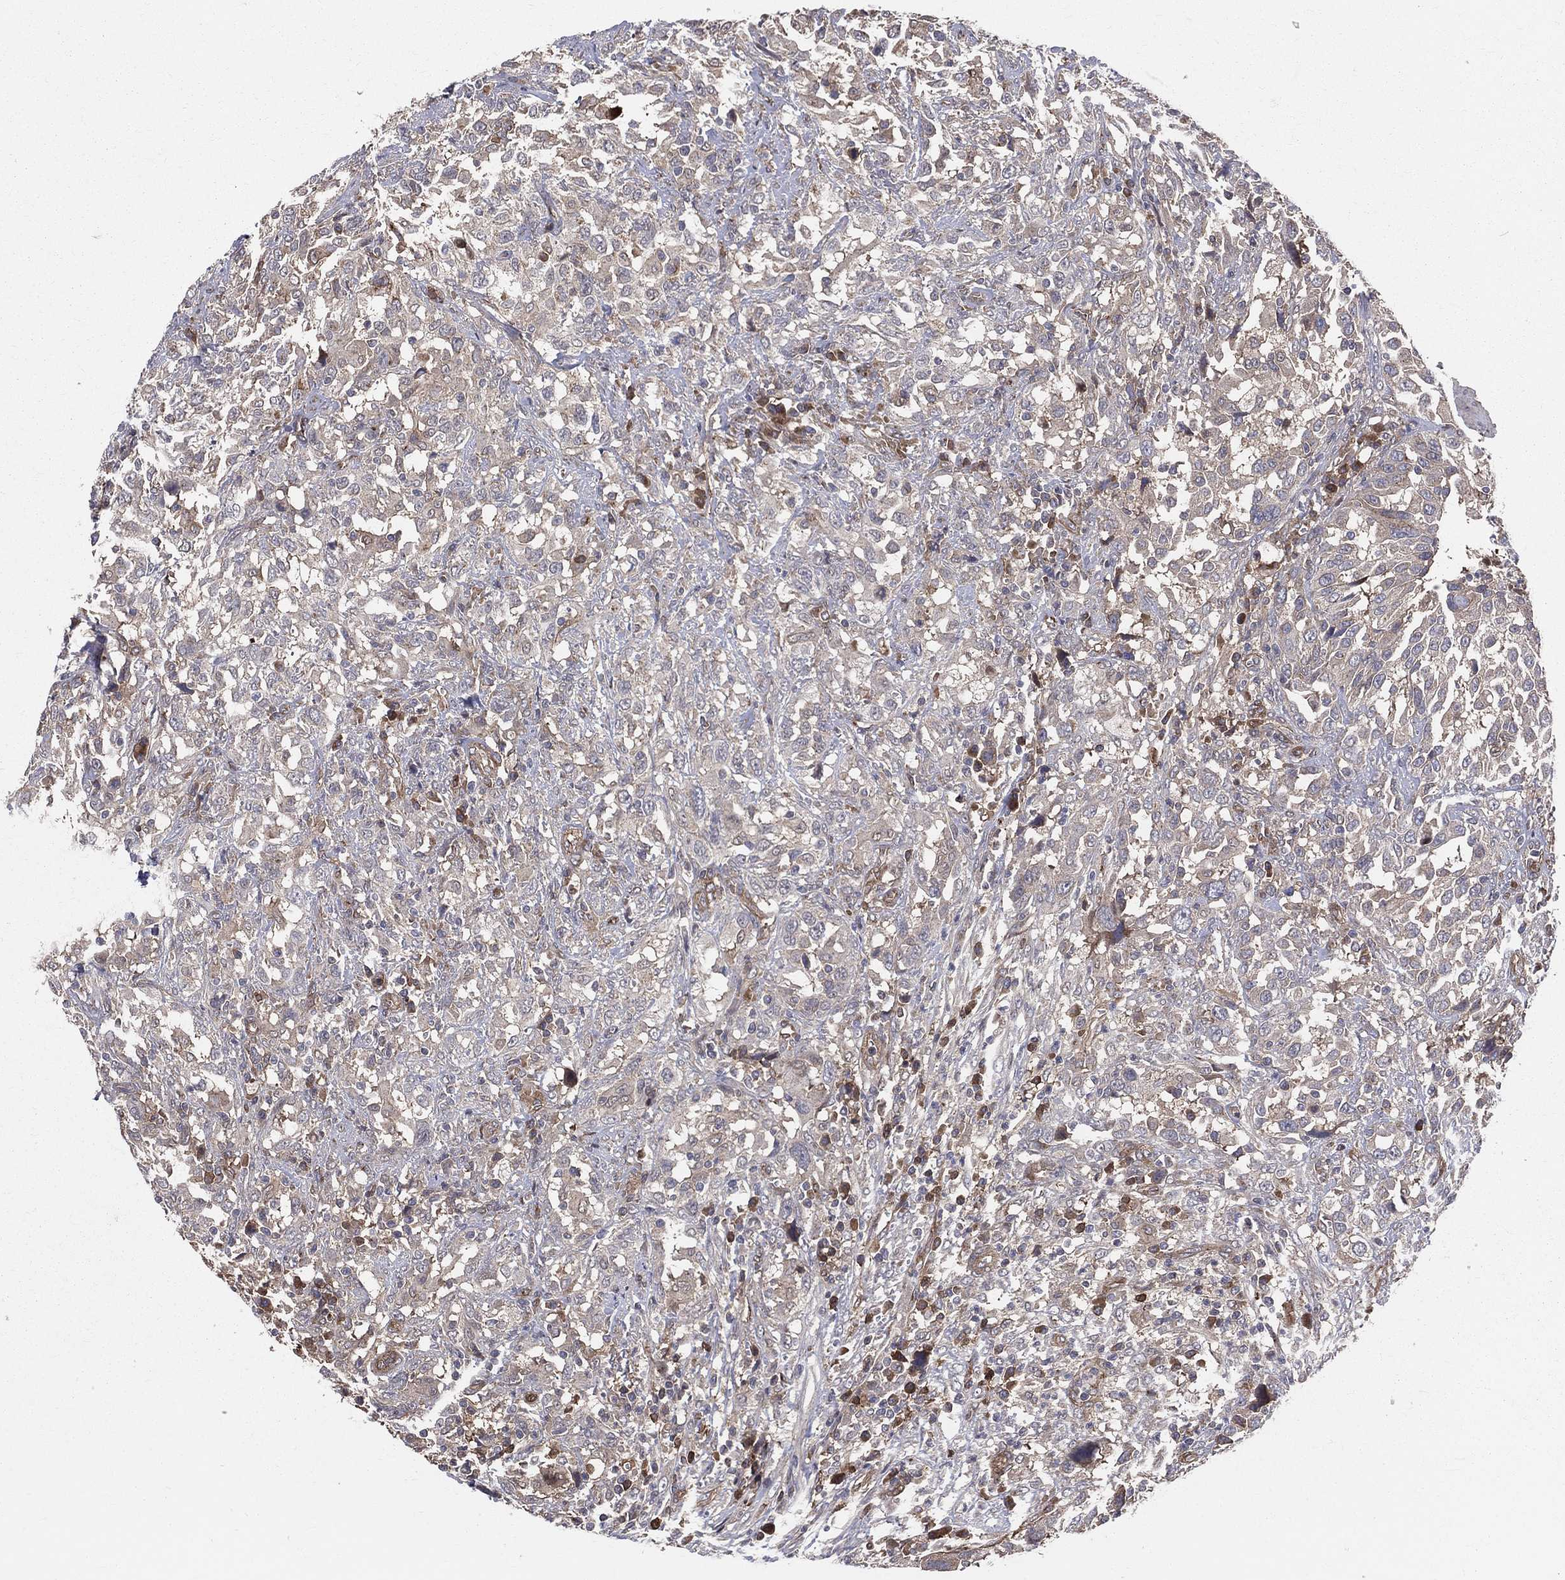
{"staining": {"intensity": "negative", "quantity": "none", "location": "none"}, "tissue": "urothelial cancer", "cell_type": "Tumor cells", "image_type": "cancer", "snomed": [{"axis": "morphology", "description": "Urothelial carcinoma, NOS"}, {"axis": "morphology", "description": "Urothelial carcinoma, High grade"}, {"axis": "topography", "description": "Urinary bladder"}], "caption": "A micrograph of urothelial cancer stained for a protein shows no brown staining in tumor cells.", "gene": "ENTPD1", "patient": {"sex": "female", "age": 64}}